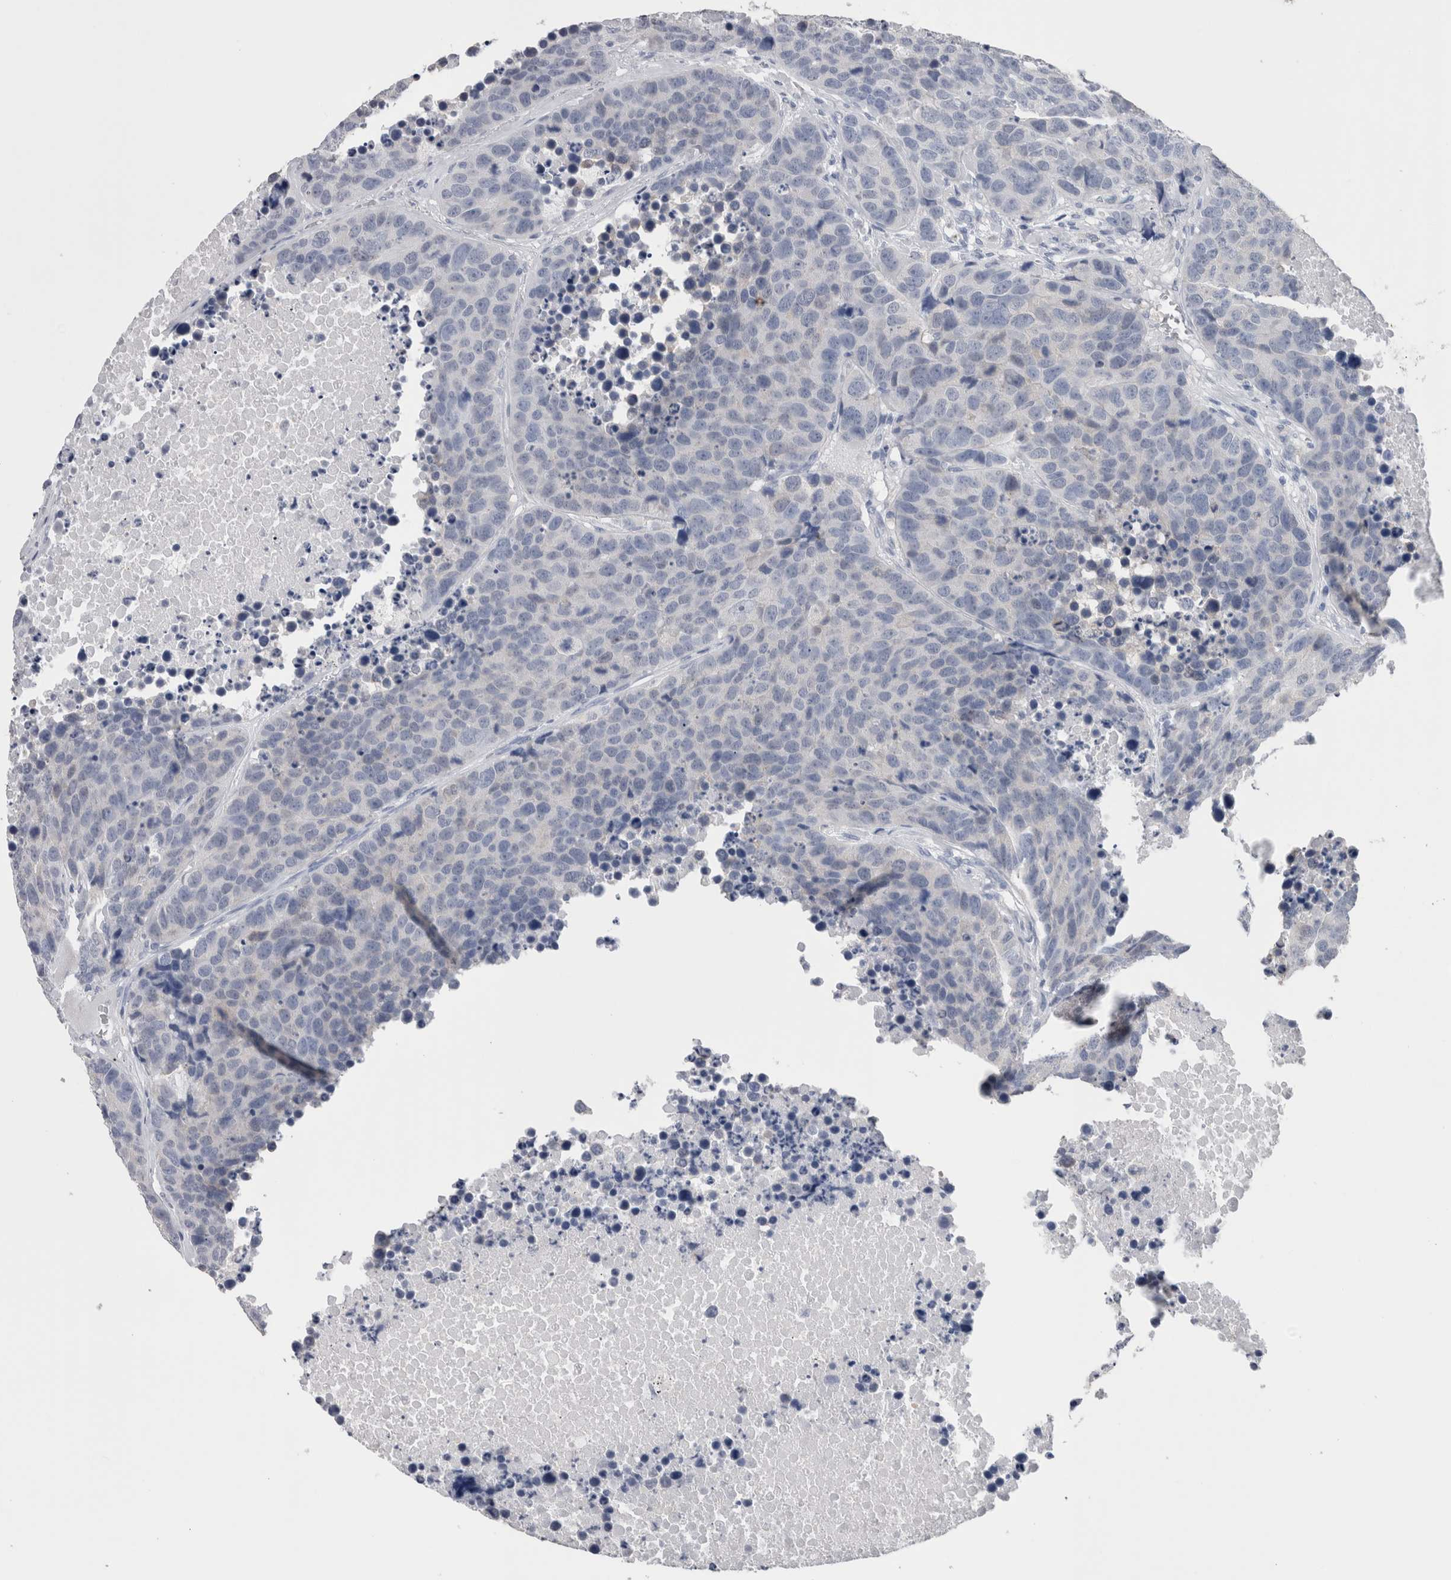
{"staining": {"intensity": "negative", "quantity": "none", "location": "none"}, "tissue": "carcinoid", "cell_type": "Tumor cells", "image_type": "cancer", "snomed": [{"axis": "morphology", "description": "Carcinoid, malignant, NOS"}, {"axis": "topography", "description": "Lung"}], "caption": "IHC micrograph of carcinoid (malignant) stained for a protein (brown), which shows no staining in tumor cells. Nuclei are stained in blue.", "gene": "CA8", "patient": {"sex": "male", "age": 60}}